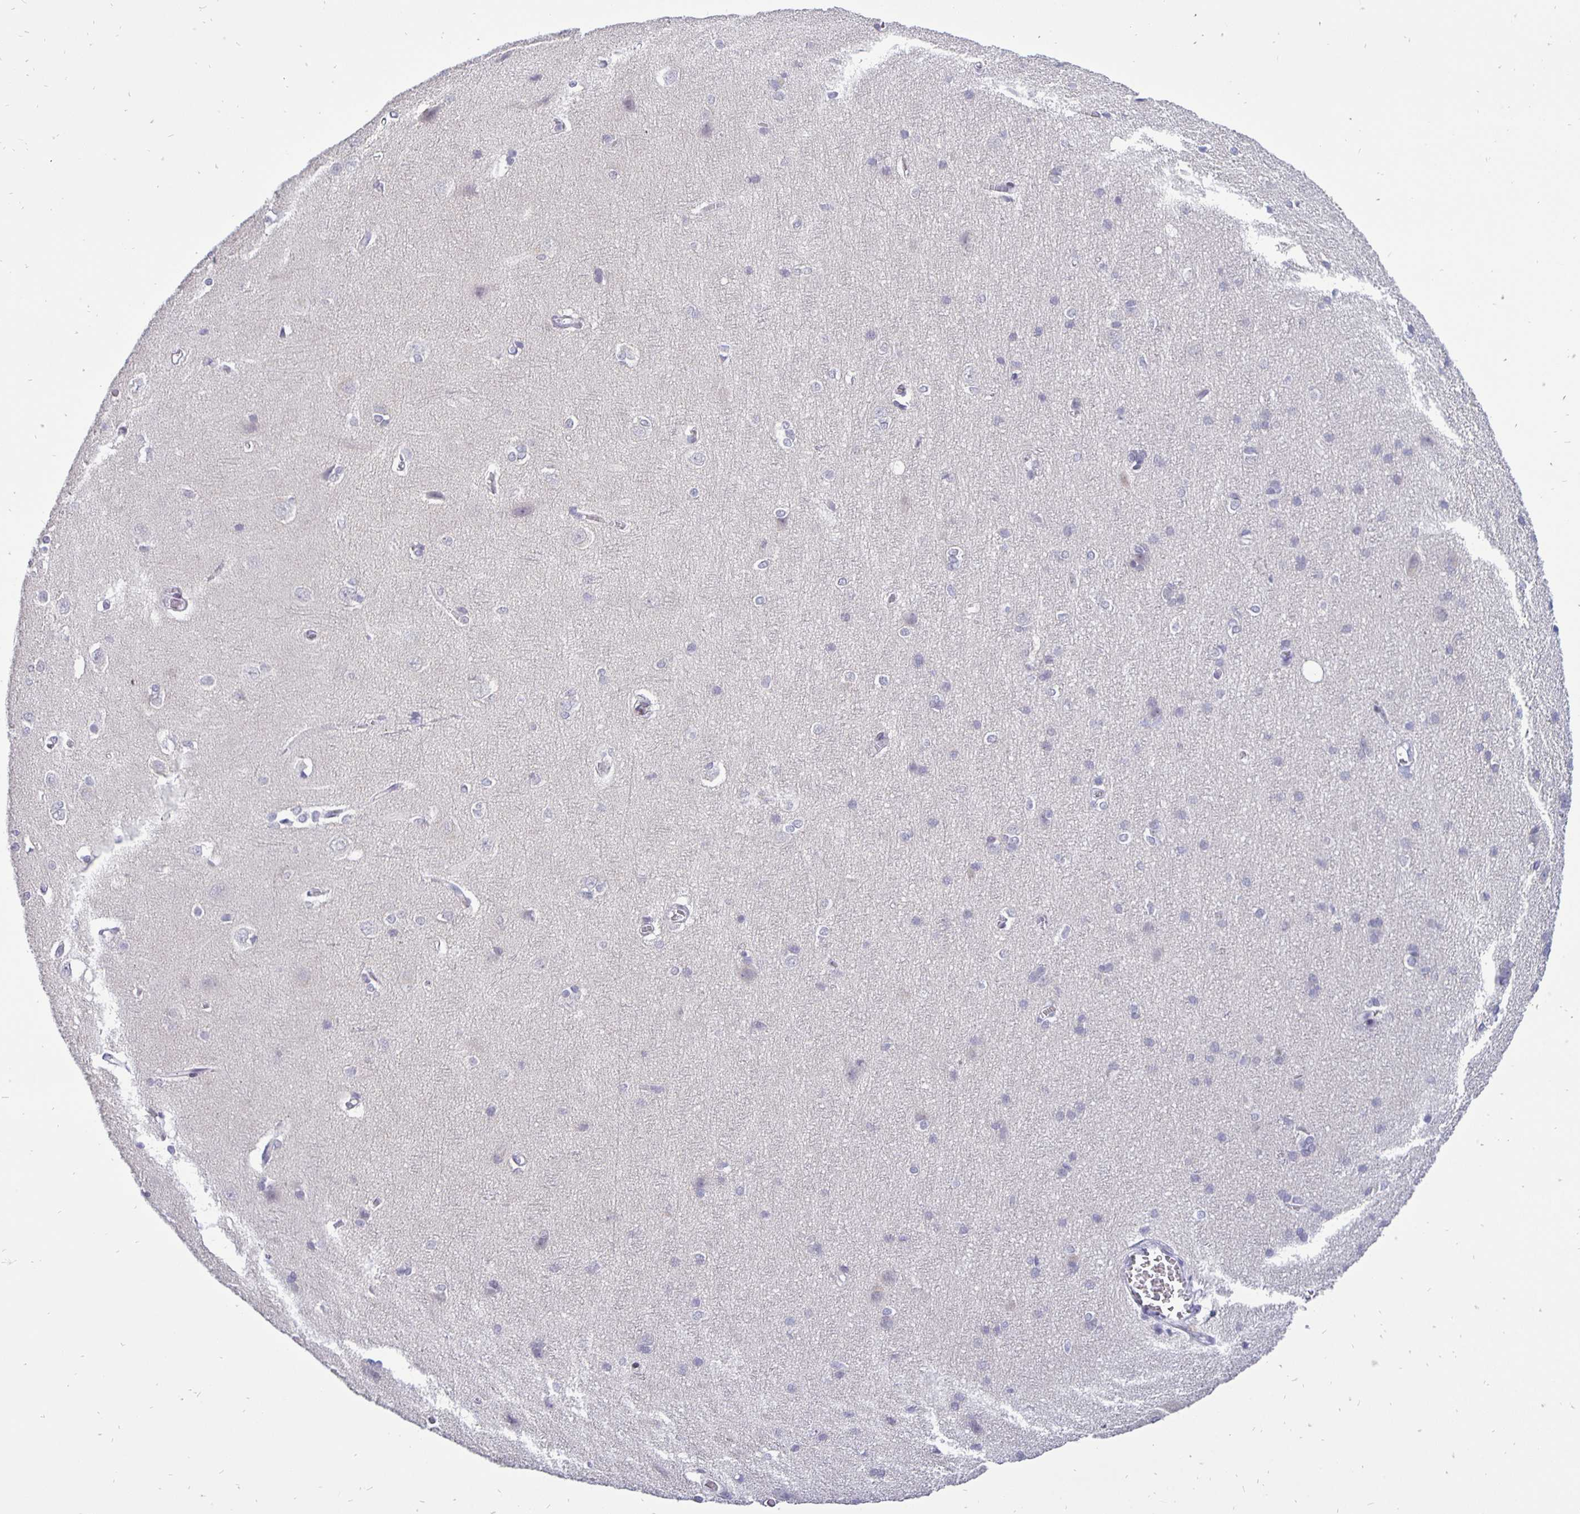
{"staining": {"intensity": "negative", "quantity": "none", "location": "none"}, "tissue": "cerebral cortex", "cell_type": "Endothelial cells", "image_type": "normal", "snomed": [{"axis": "morphology", "description": "Normal tissue, NOS"}, {"axis": "topography", "description": "Cerebral cortex"}], "caption": "This is an IHC histopathology image of normal cerebral cortex. There is no positivity in endothelial cells.", "gene": "ERBB2", "patient": {"sex": "male", "age": 37}}